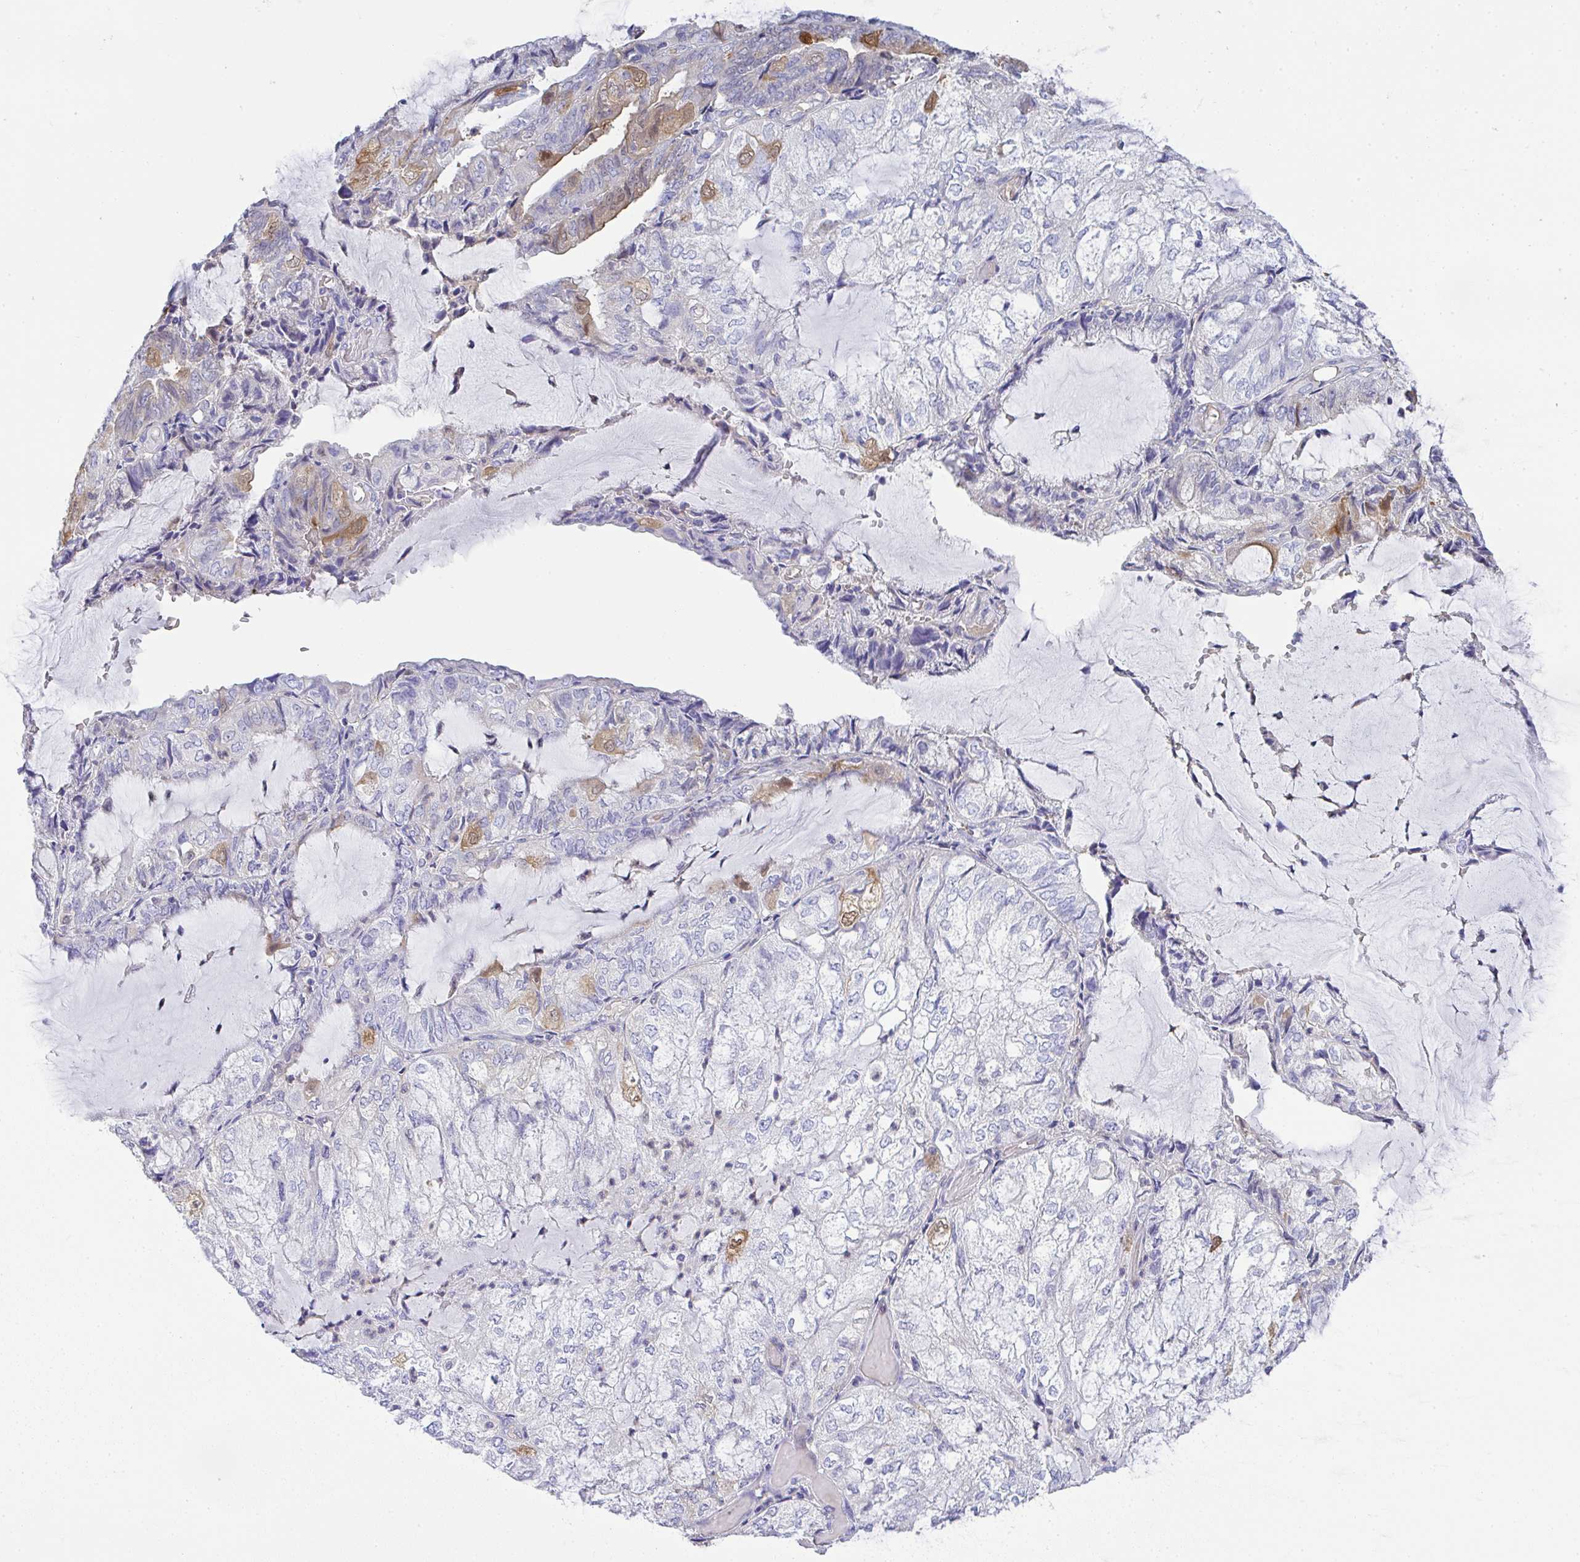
{"staining": {"intensity": "moderate", "quantity": "<25%", "location": "cytoplasmic/membranous,nuclear"}, "tissue": "endometrial cancer", "cell_type": "Tumor cells", "image_type": "cancer", "snomed": [{"axis": "morphology", "description": "Adenocarcinoma, NOS"}, {"axis": "topography", "description": "Endometrium"}], "caption": "Moderate cytoplasmic/membranous and nuclear staining is identified in approximately <25% of tumor cells in adenocarcinoma (endometrial). The staining was performed using DAB (3,3'-diaminobenzidine) to visualize the protein expression in brown, while the nuclei were stained in blue with hematoxylin (Magnification: 20x).", "gene": "TNFAIP8", "patient": {"sex": "female", "age": 81}}